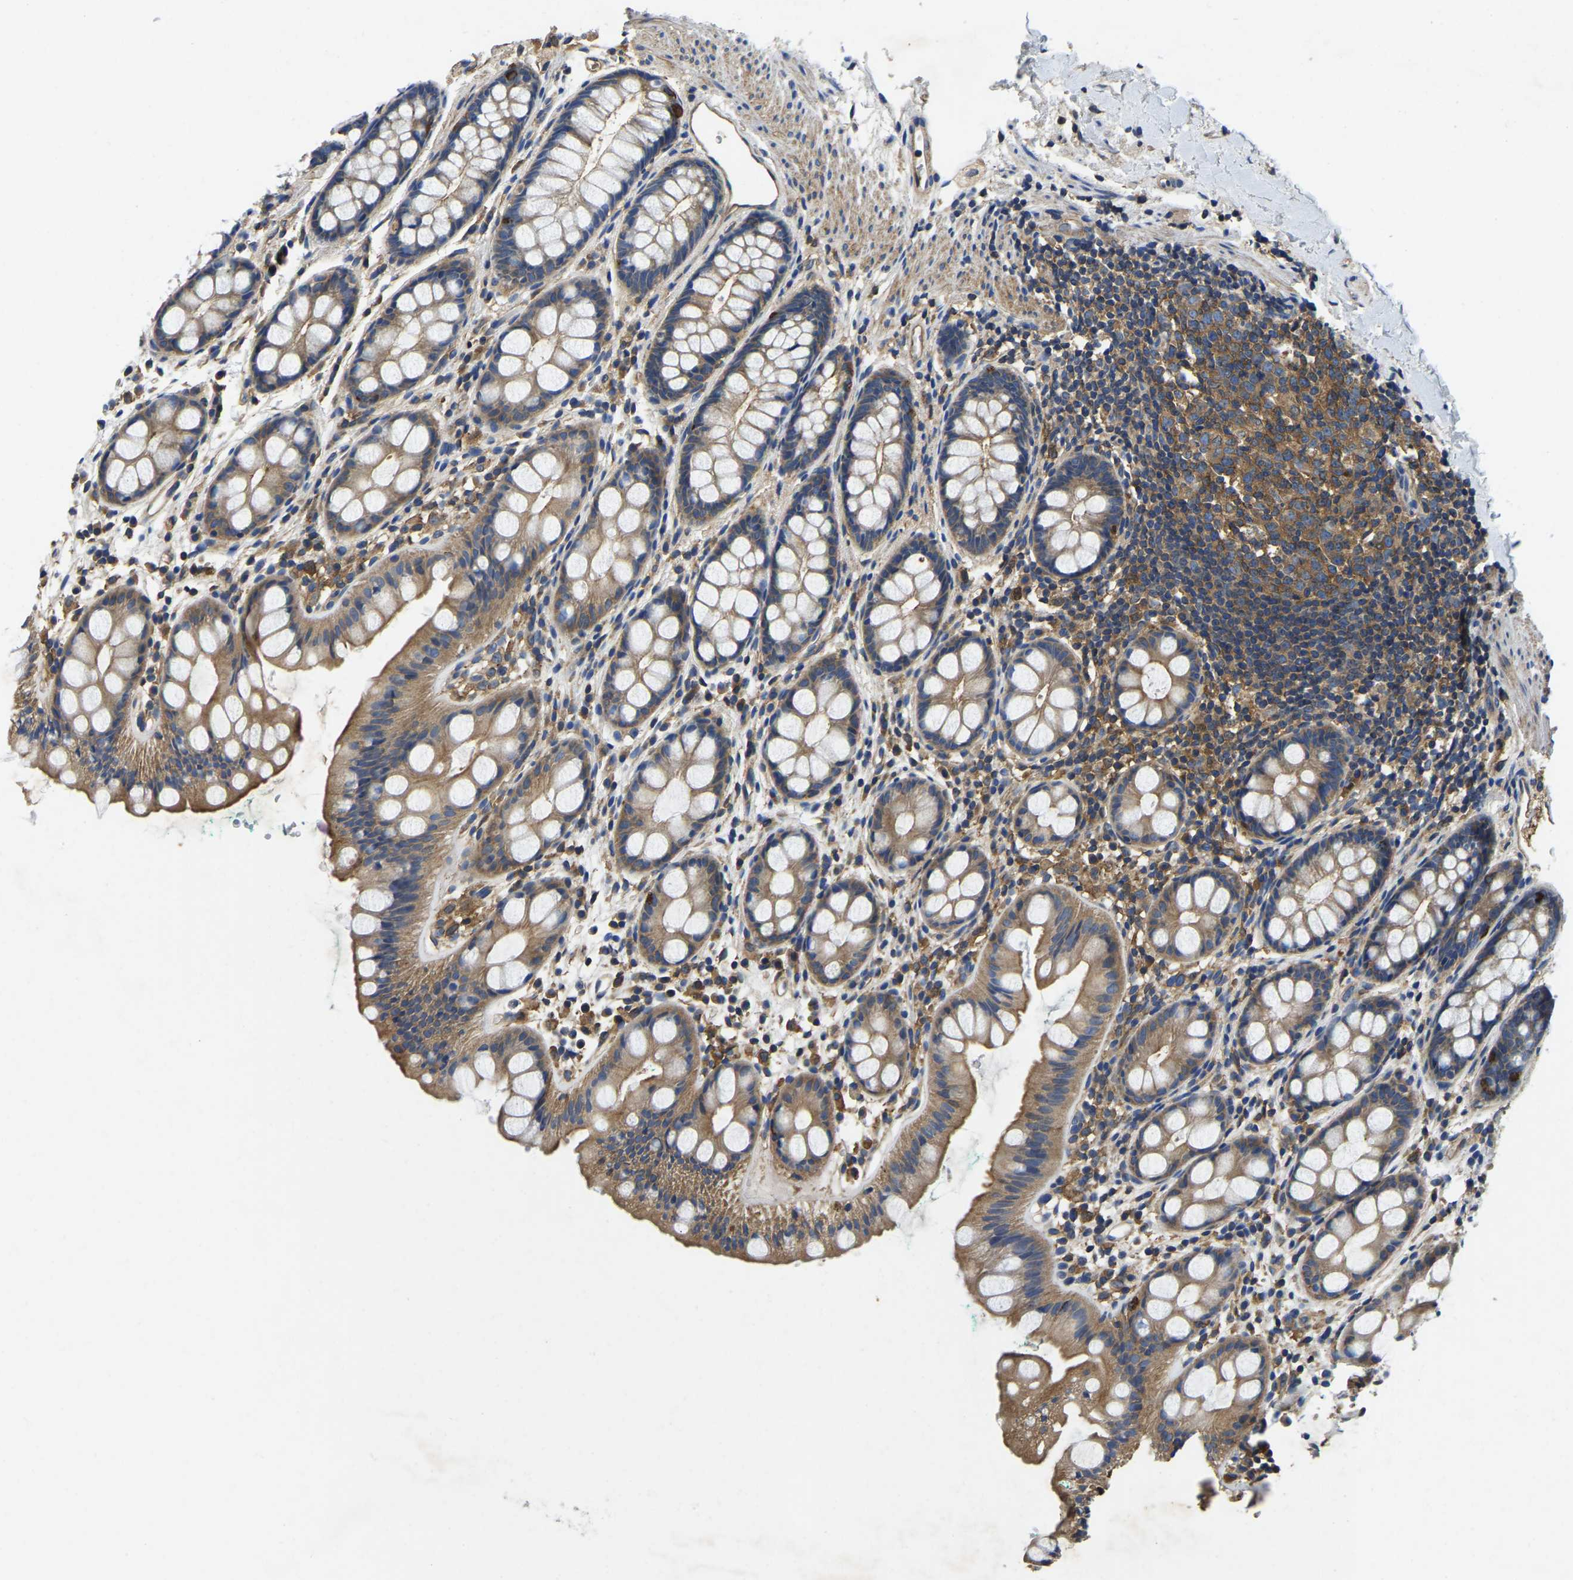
{"staining": {"intensity": "moderate", "quantity": ">75%", "location": "cytoplasmic/membranous"}, "tissue": "rectum", "cell_type": "Glandular cells", "image_type": "normal", "snomed": [{"axis": "morphology", "description": "Normal tissue, NOS"}, {"axis": "topography", "description": "Rectum"}], "caption": "Rectum stained with a brown dye reveals moderate cytoplasmic/membranous positive positivity in approximately >75% of glandular cells.", "gene": "STAT2", "patient": {"sex": "female", "age": 65}}